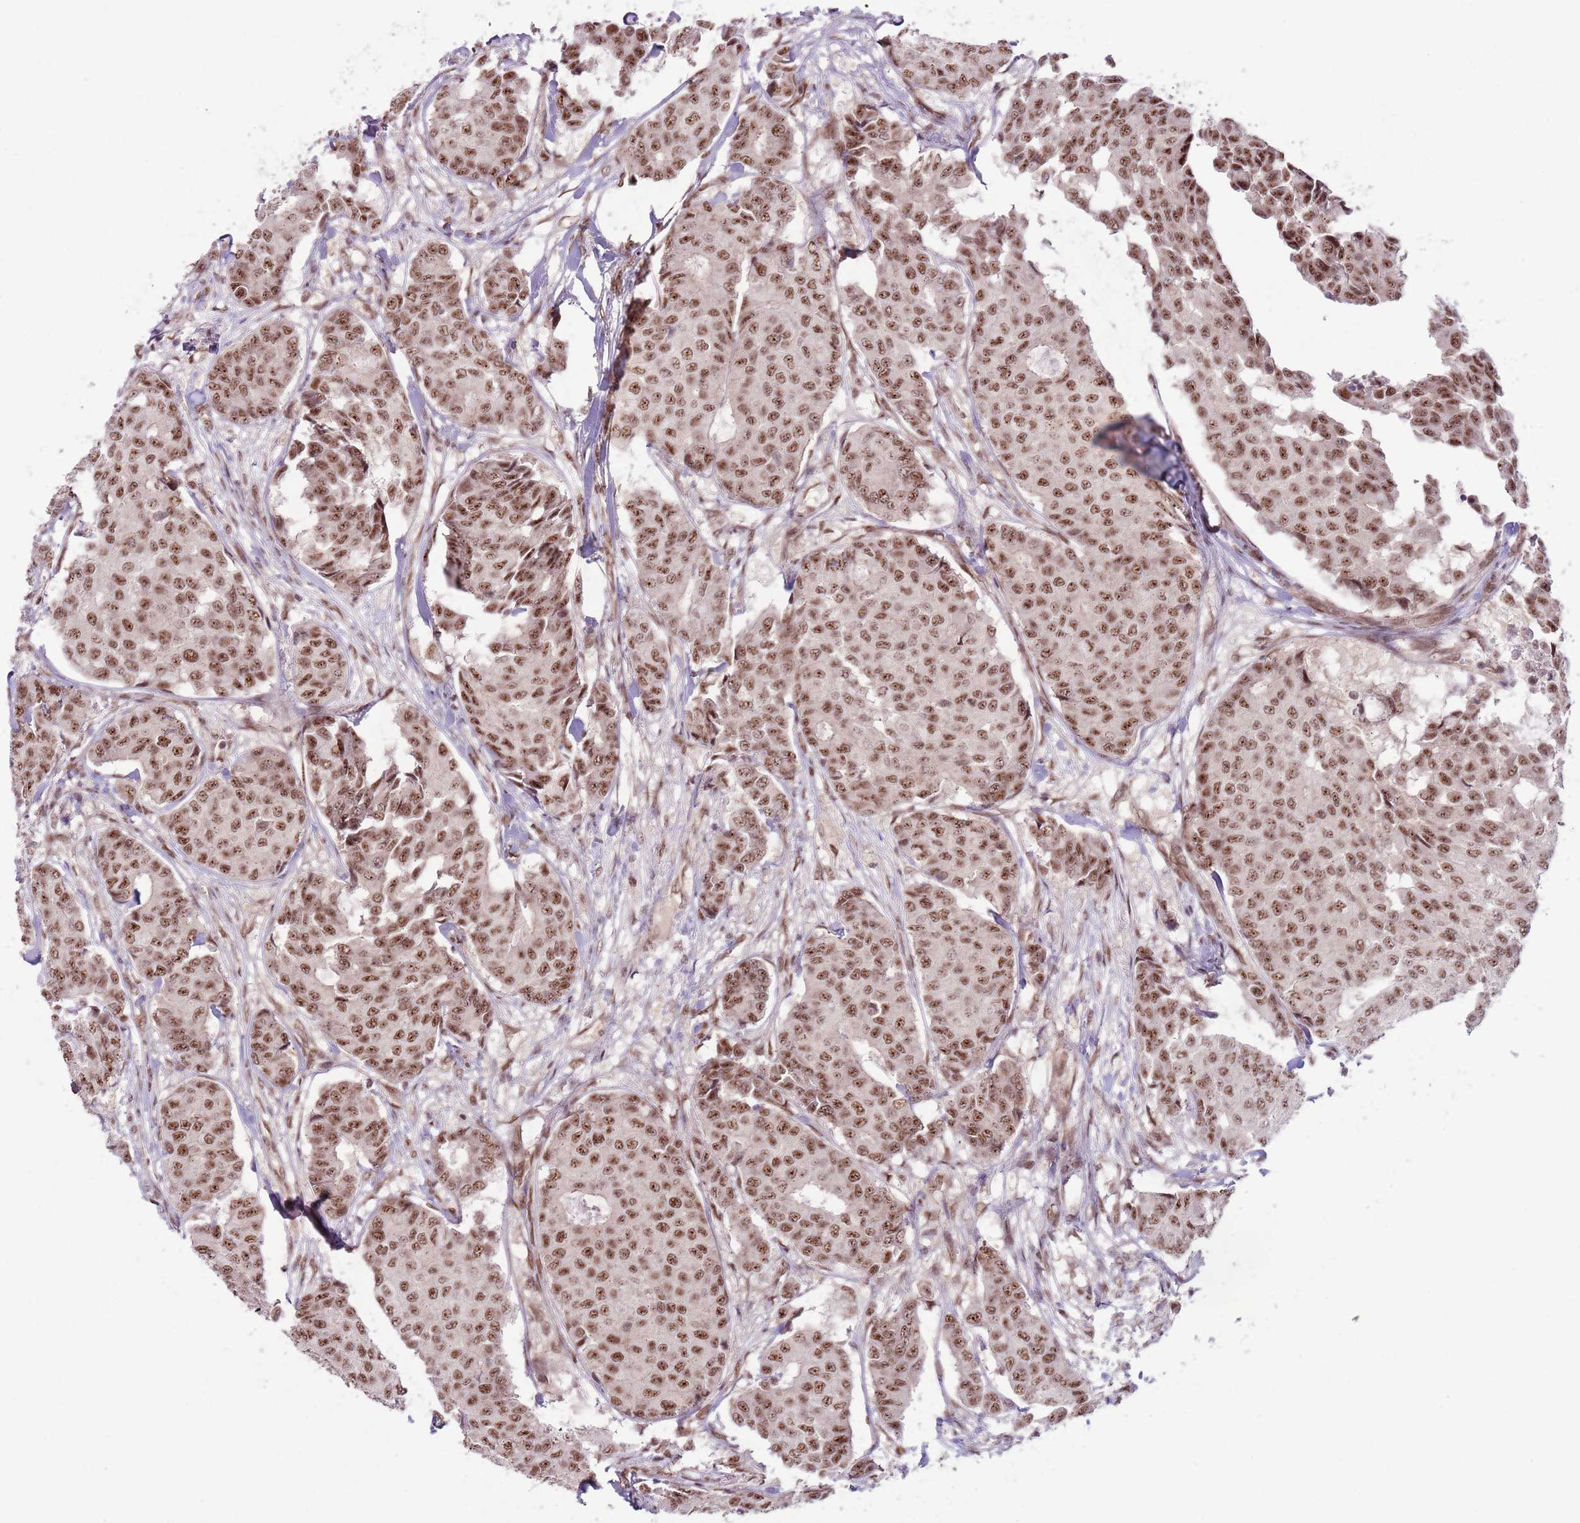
{"staining": {"intensity": "moderate", "quantity": ">75%", "location": "nuclear"}, "tissue": "breast cancer", "cell_type": "Tumor cells", "image_type": "cancer", "snomed": [{"axis": "morphology", "description": "Duct carcinoma"}, {"axis": "topography", "description": "Breast"}], "caption": "Breast cancer (invasive ductal carcinoma) stained with DAB (3,3'-diaminobenzidine) IHC reveals medium levels of moderate nuclear positivity in approximately >75% of tumor cells.", "gene": "SIPA1L3", "patient": {"sex": "female", "age": 75}}